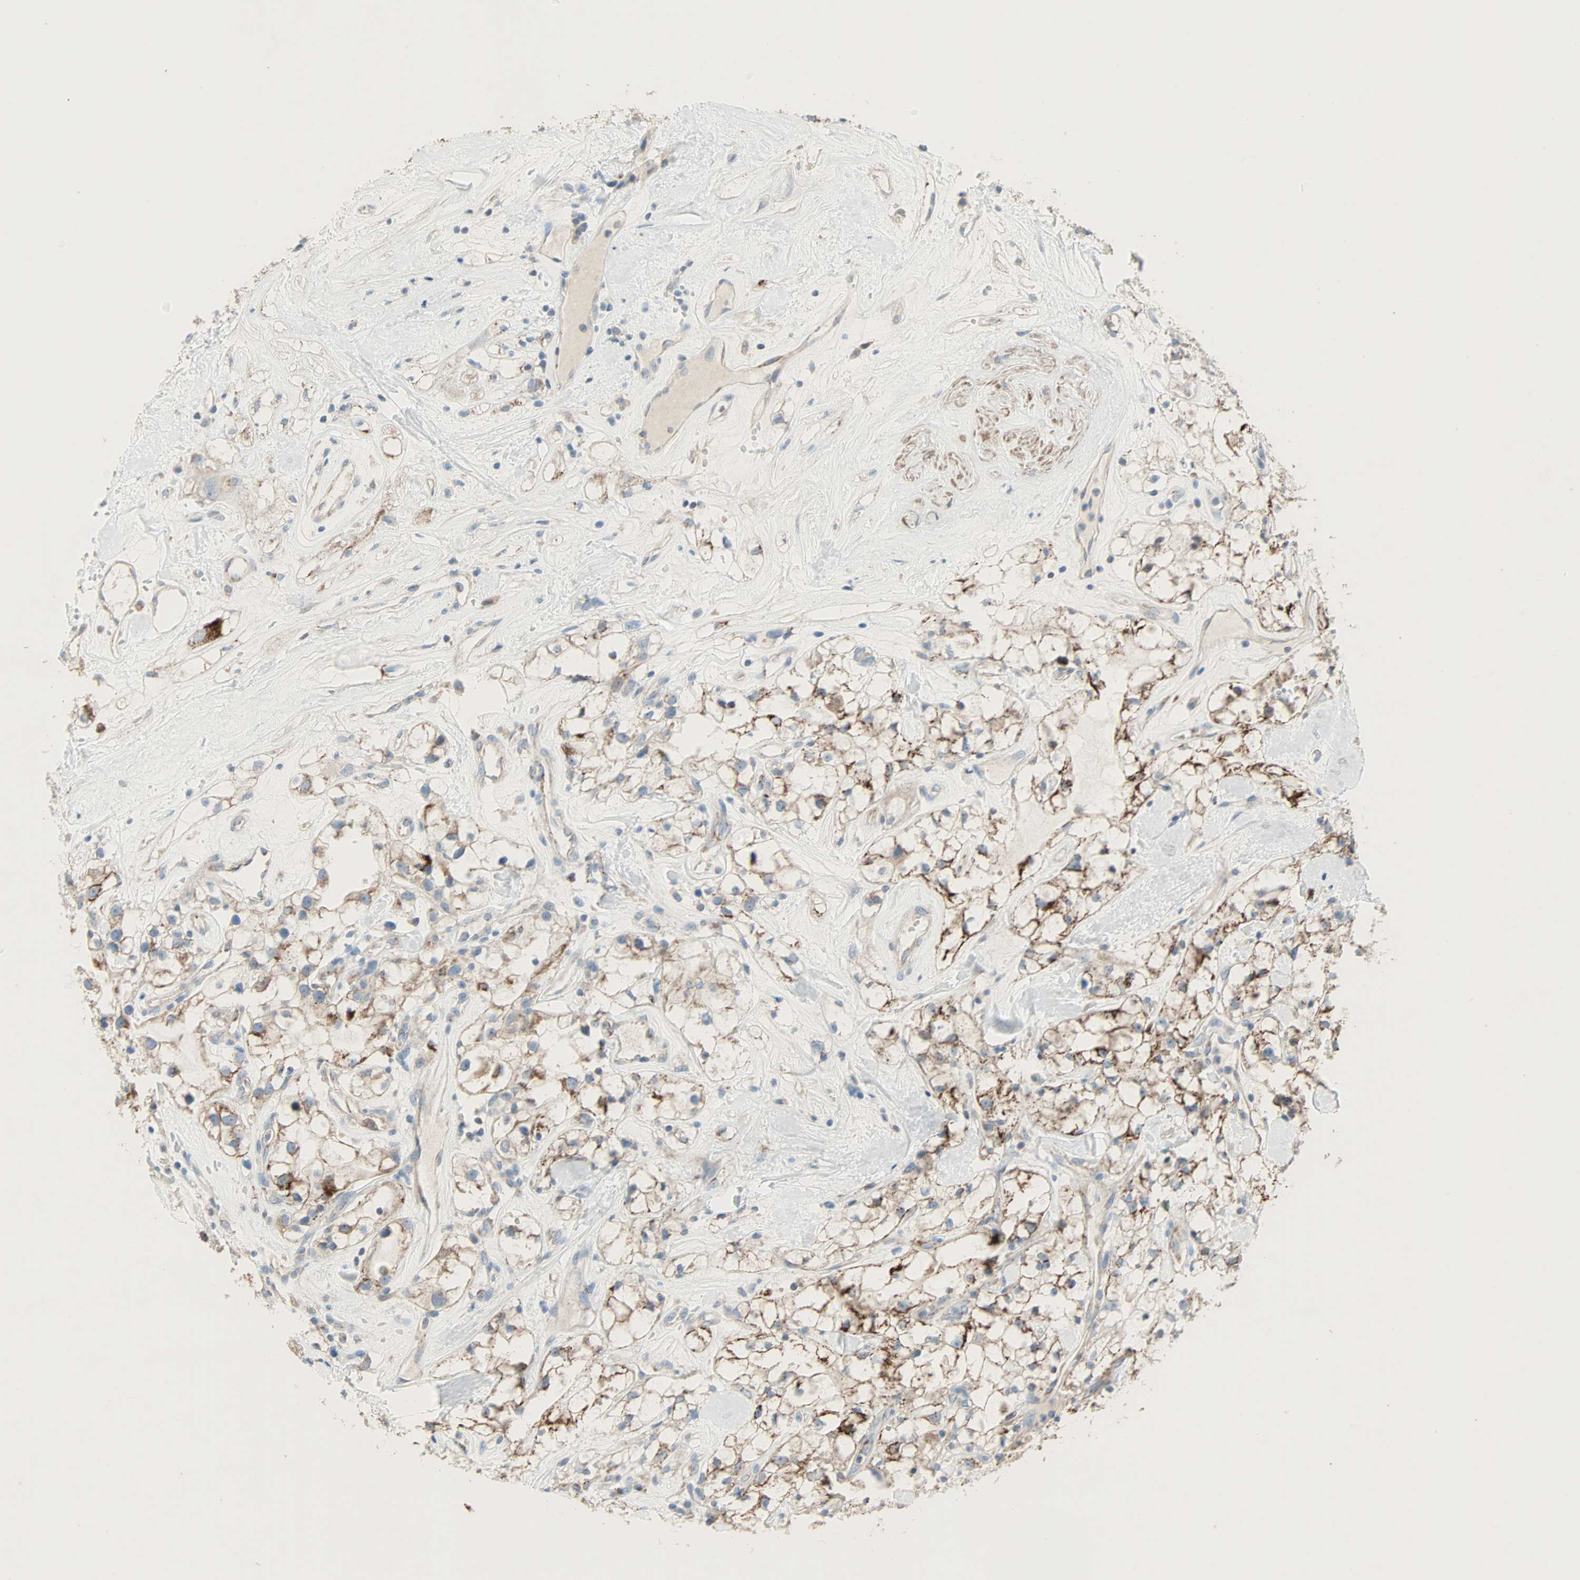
{"staining": {"intensity": "moderate", "quantity": ">75%", "location": "cytoplasmic/membranous"}, "tissue": "renal cancer", "cell_type": "Tumor cells", "image_type": "cancer", "snomed": [{"axis": "morphology", "description": "Adenocarcinoma, NOS"}, {"axis": "topography", "description": "Kidney"}], "caption": "This image exhibits IHC staining of renal adenocarcinoma, with medium moderate cytoplasmic/membranous positivity in about >75% of tumor cells.", "gene": "ACVRL1", "patient": {"sex": "female", "age": 60}}